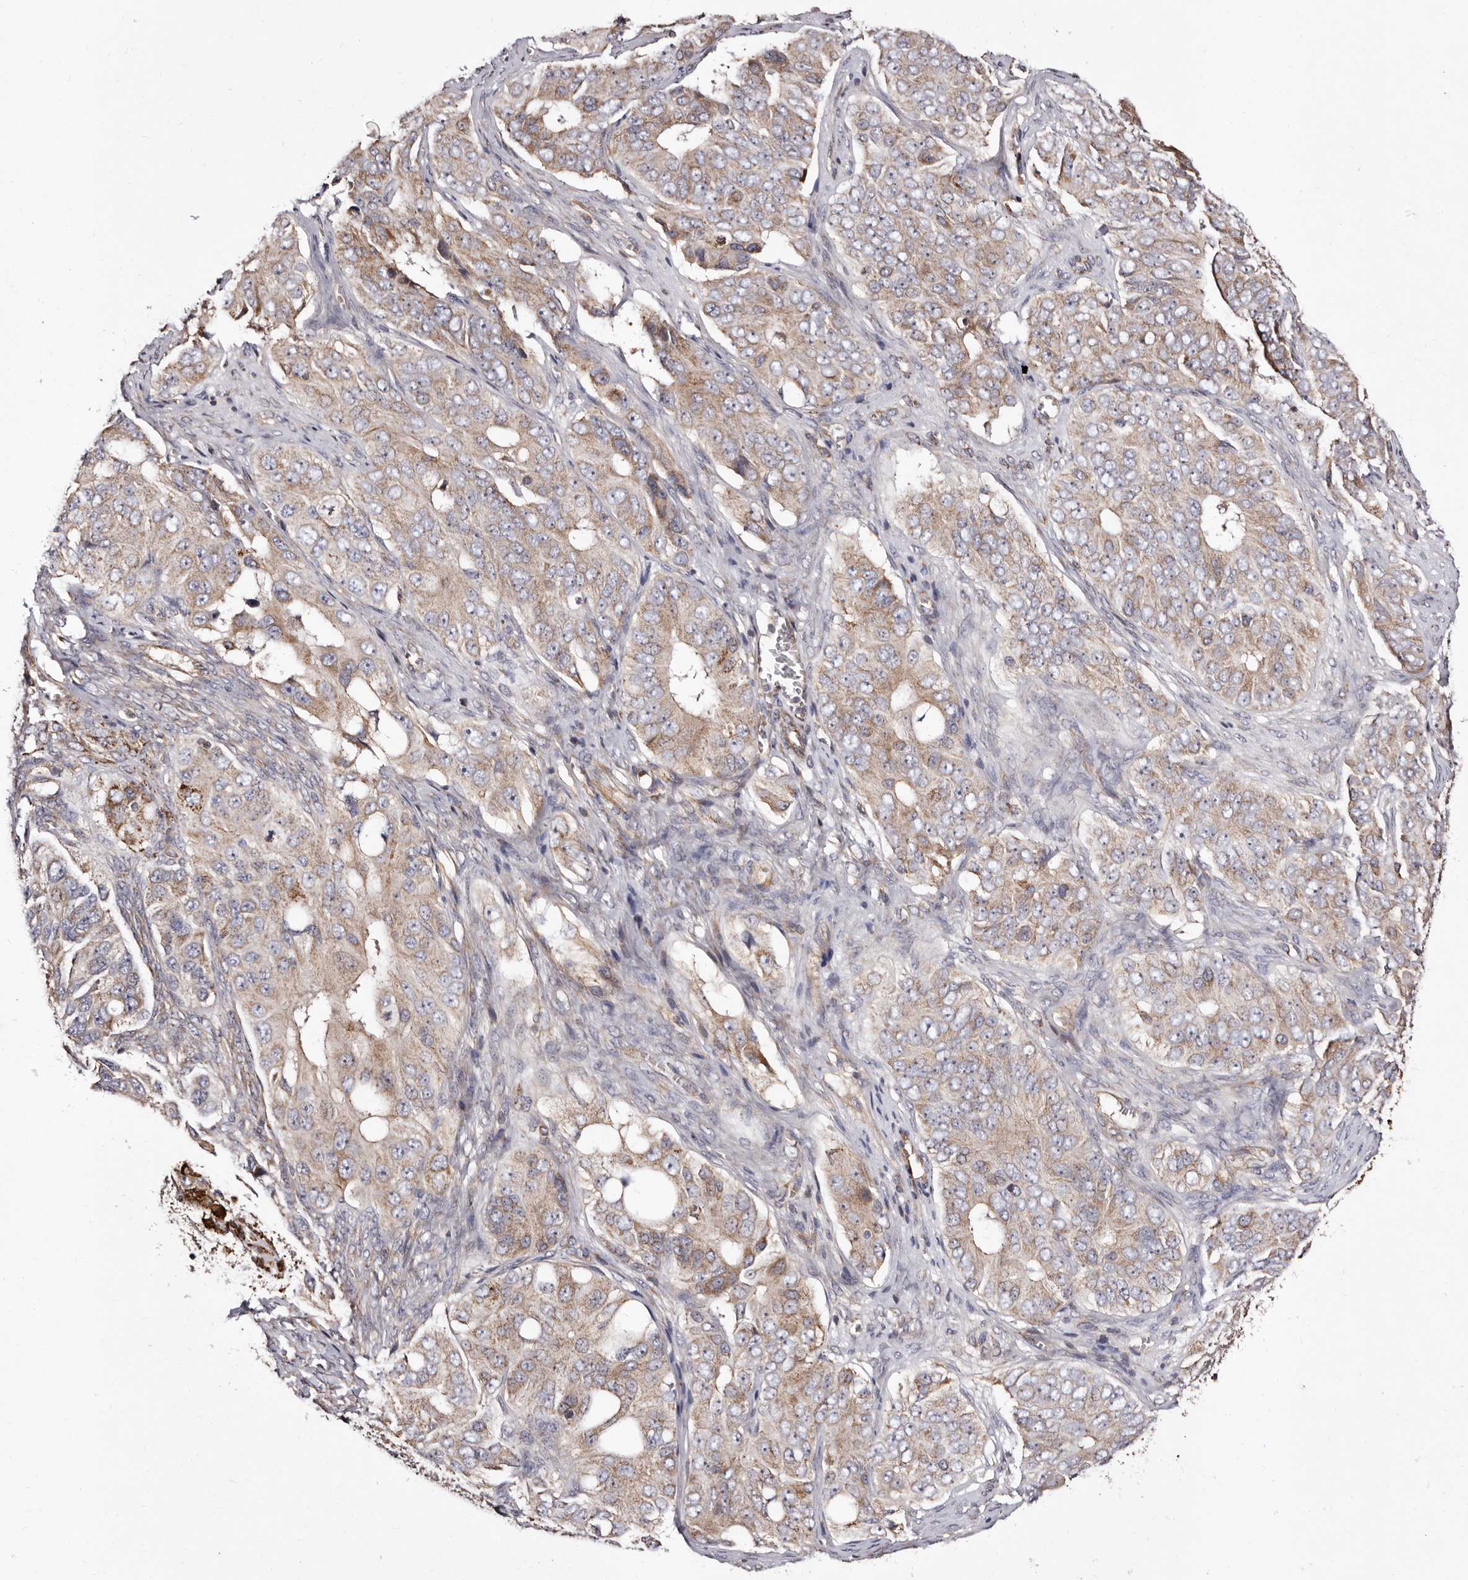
{"staining": {"intensity": "weak", "quantity": ">75%", "location": "cytoplasmic/membranous"}, "tissue": "ovarian cancer", "cell_type": "Tumor cells", "image_type": "cancer", "snomed": [{"axis": "morphology", "description": "Carcinoma, endometroid"}, {"axis": "topography", "description": "Ovary"}], "caption": "Protein staining displays weak cytoplasmic/membranous positivity in about >75% of tumor cells in ovarian cancer.", "gene": "LUZP1", "patient": {"sex": "female", "age": 51}}